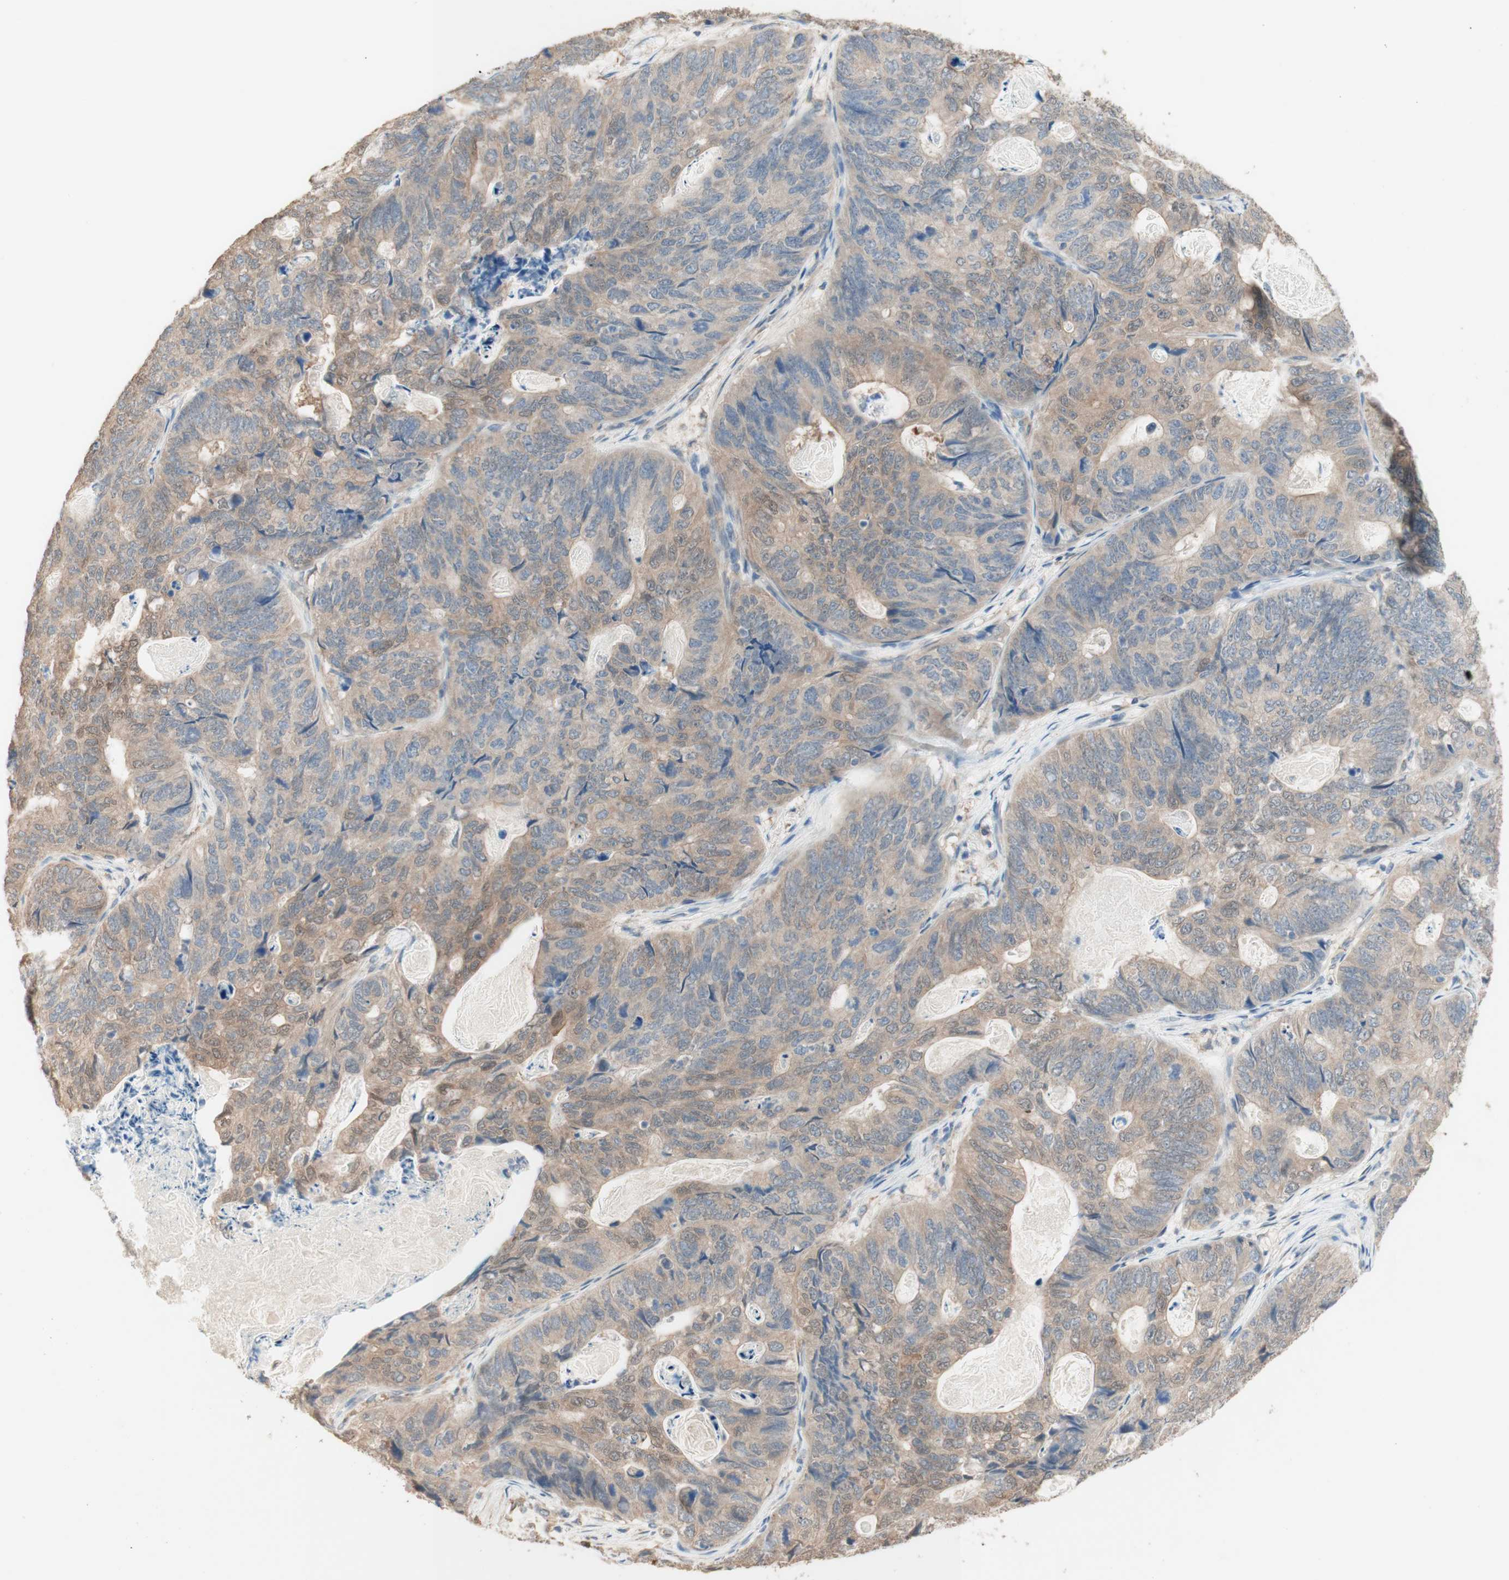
{"staining": {"intensity": "weak", "quantity": "25%-75%", "location": "cytoplasmic/membranous"}, "tissue": "stomach cancer", "cell_type": "Tumor cells", "image_type": "cancer", "snomed": [{"axis": "morphology", "description": "Adenocarcinoma, NOS"}, {"axis": "topography", "description": "Stomach"}], "caption": "IHC (DAB (3,3'-diaminobenzidine)) staining of adenocarcinoma (stomach) displays weak cytoplasmic/membranous protein expression in approximately 25%-75% of tumor cells.", "gene": "COMT", "patient": {"sex": "female", "age": 89}}